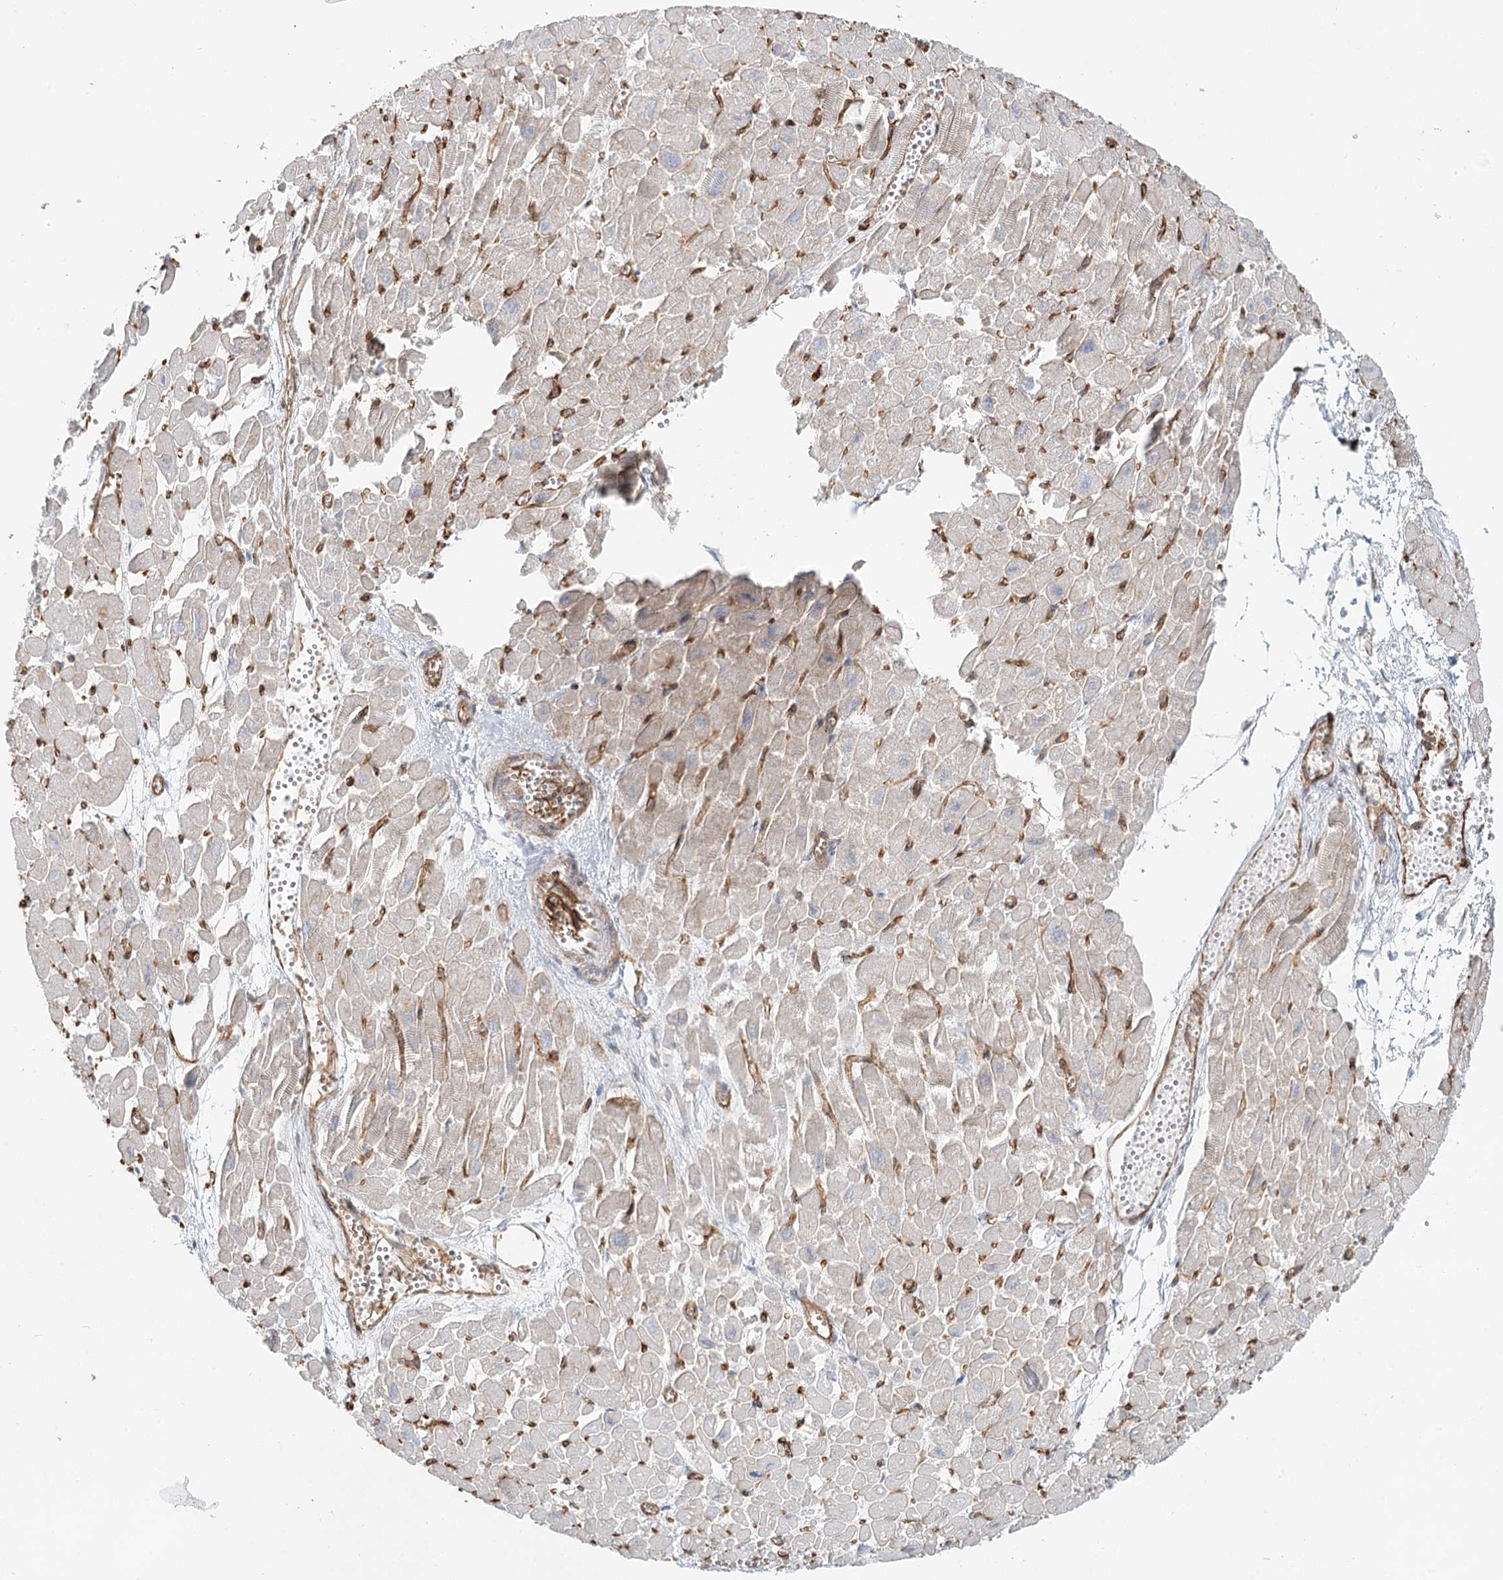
{"staining": {"intensity": "moderate", "quantity": "25%-75%", "location": "cytoplasmic/membranous"}, "tissue": "heart muscle", "cell_type": "Cardiomyocytes", "image_type": "normal", "snomed": [{"axis": "morphology", "description": "Normal tissue, NOS"}, {"axis": "topography", "description": "Heart"}], "caption": "This is a micrograph of immunohistochemistry staining of unremarkable heart muscle, which shows moderate staining in the cytoplasmic/membranous of cardiomyocytes.", "gene": "ZFYVE28", "patient": {"sex": "male", "age": 54}}